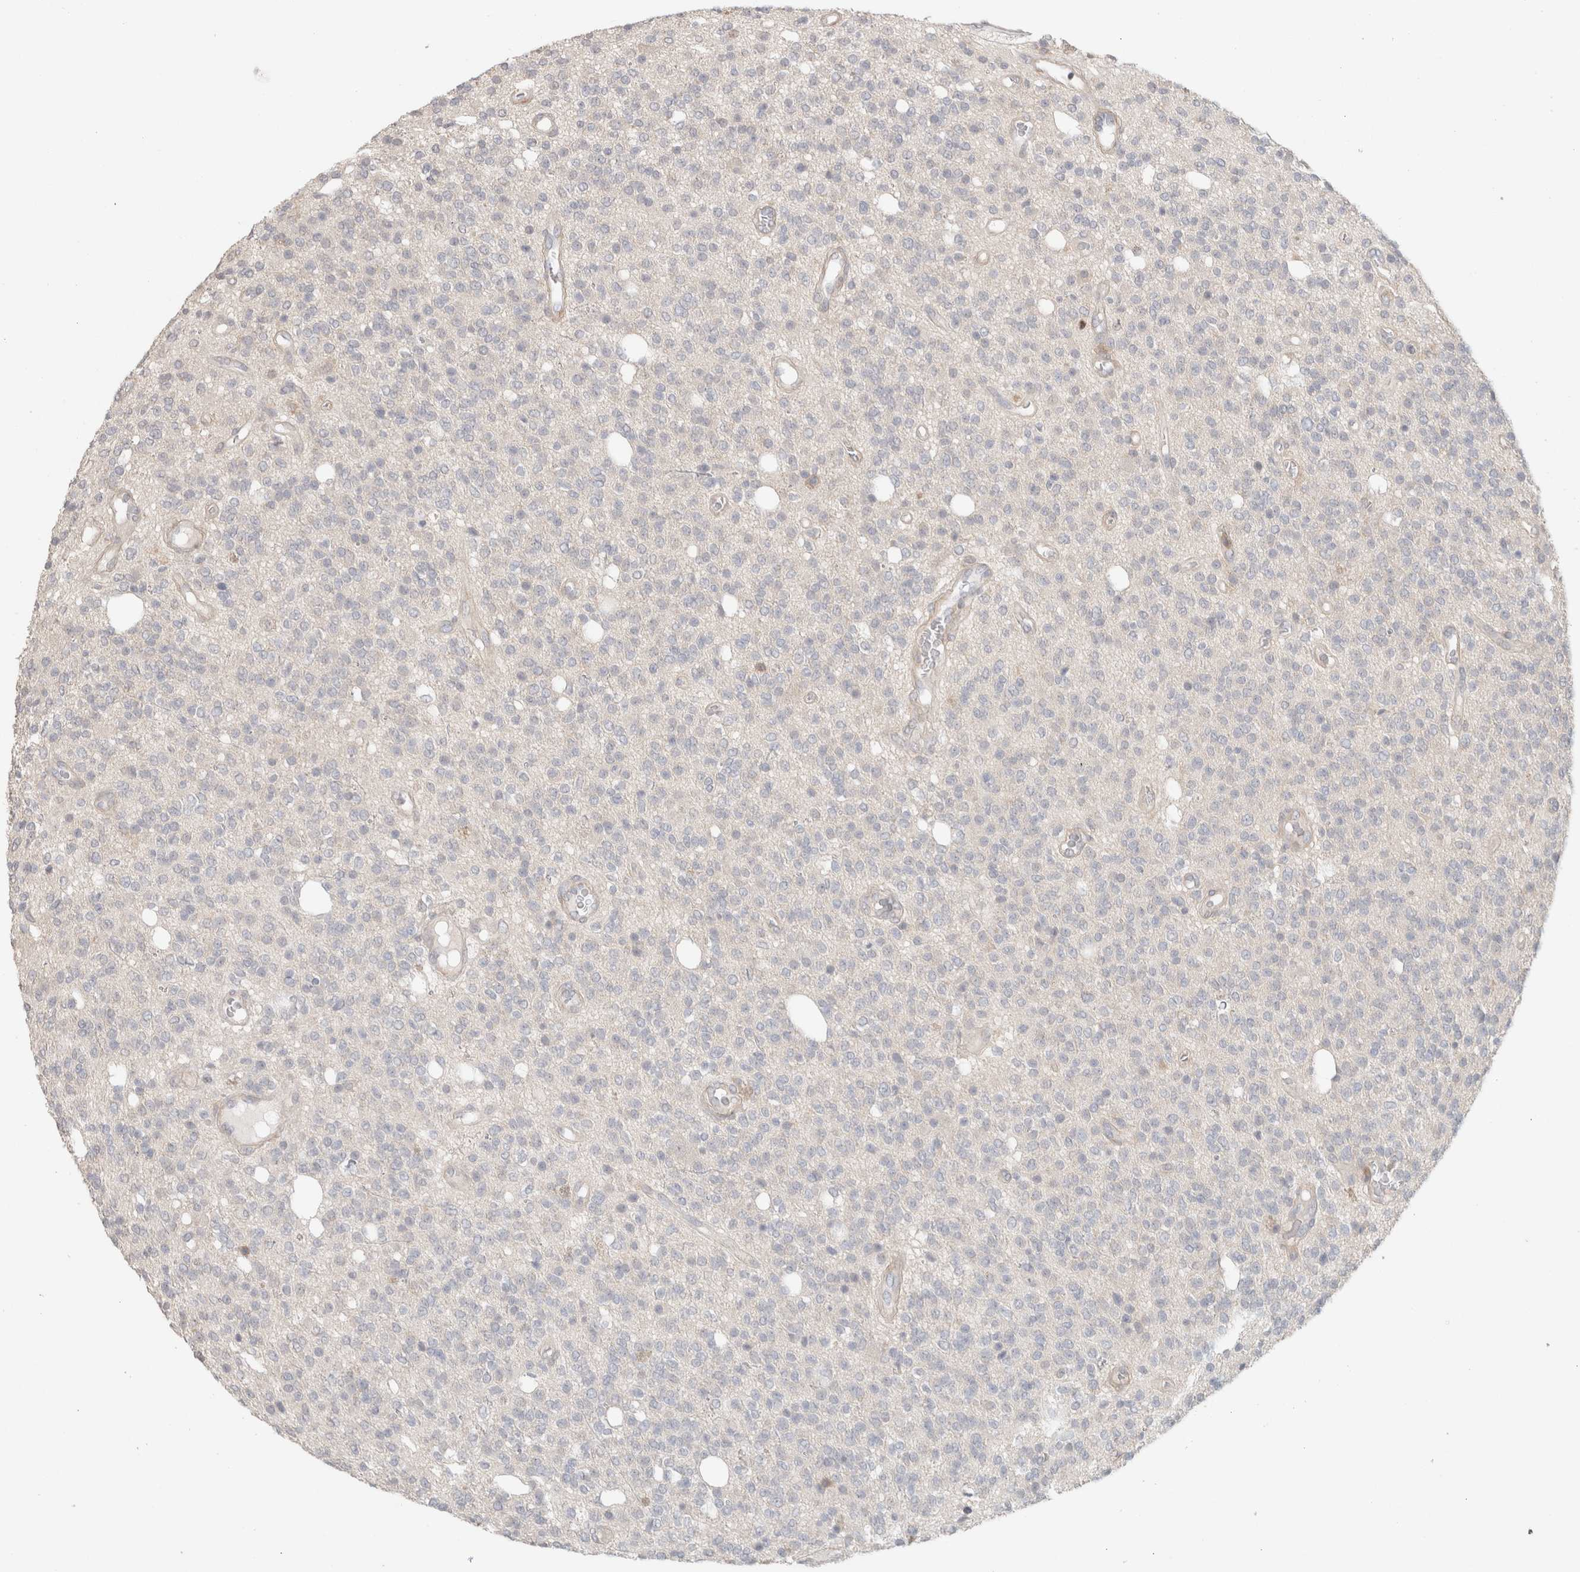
{"staining": {"intensity": "negative", "quantity": "none", "location": "none"}, "tissue": "glioma", "cell_type": "Tumor cells", "image_type": "cancer", "snomed": [{"axis": "morphology", "description": "Glioma, malignant, High grade"}, {"axis": "topography", "description": "Brain"}], "caption": "Human malignant glioma (high-grade) stained for a protein using immunohistochemistry displays no positivity in tumor cells.", "gene": "HSPG2", "patient": {"sex": "male", "age": 34}}